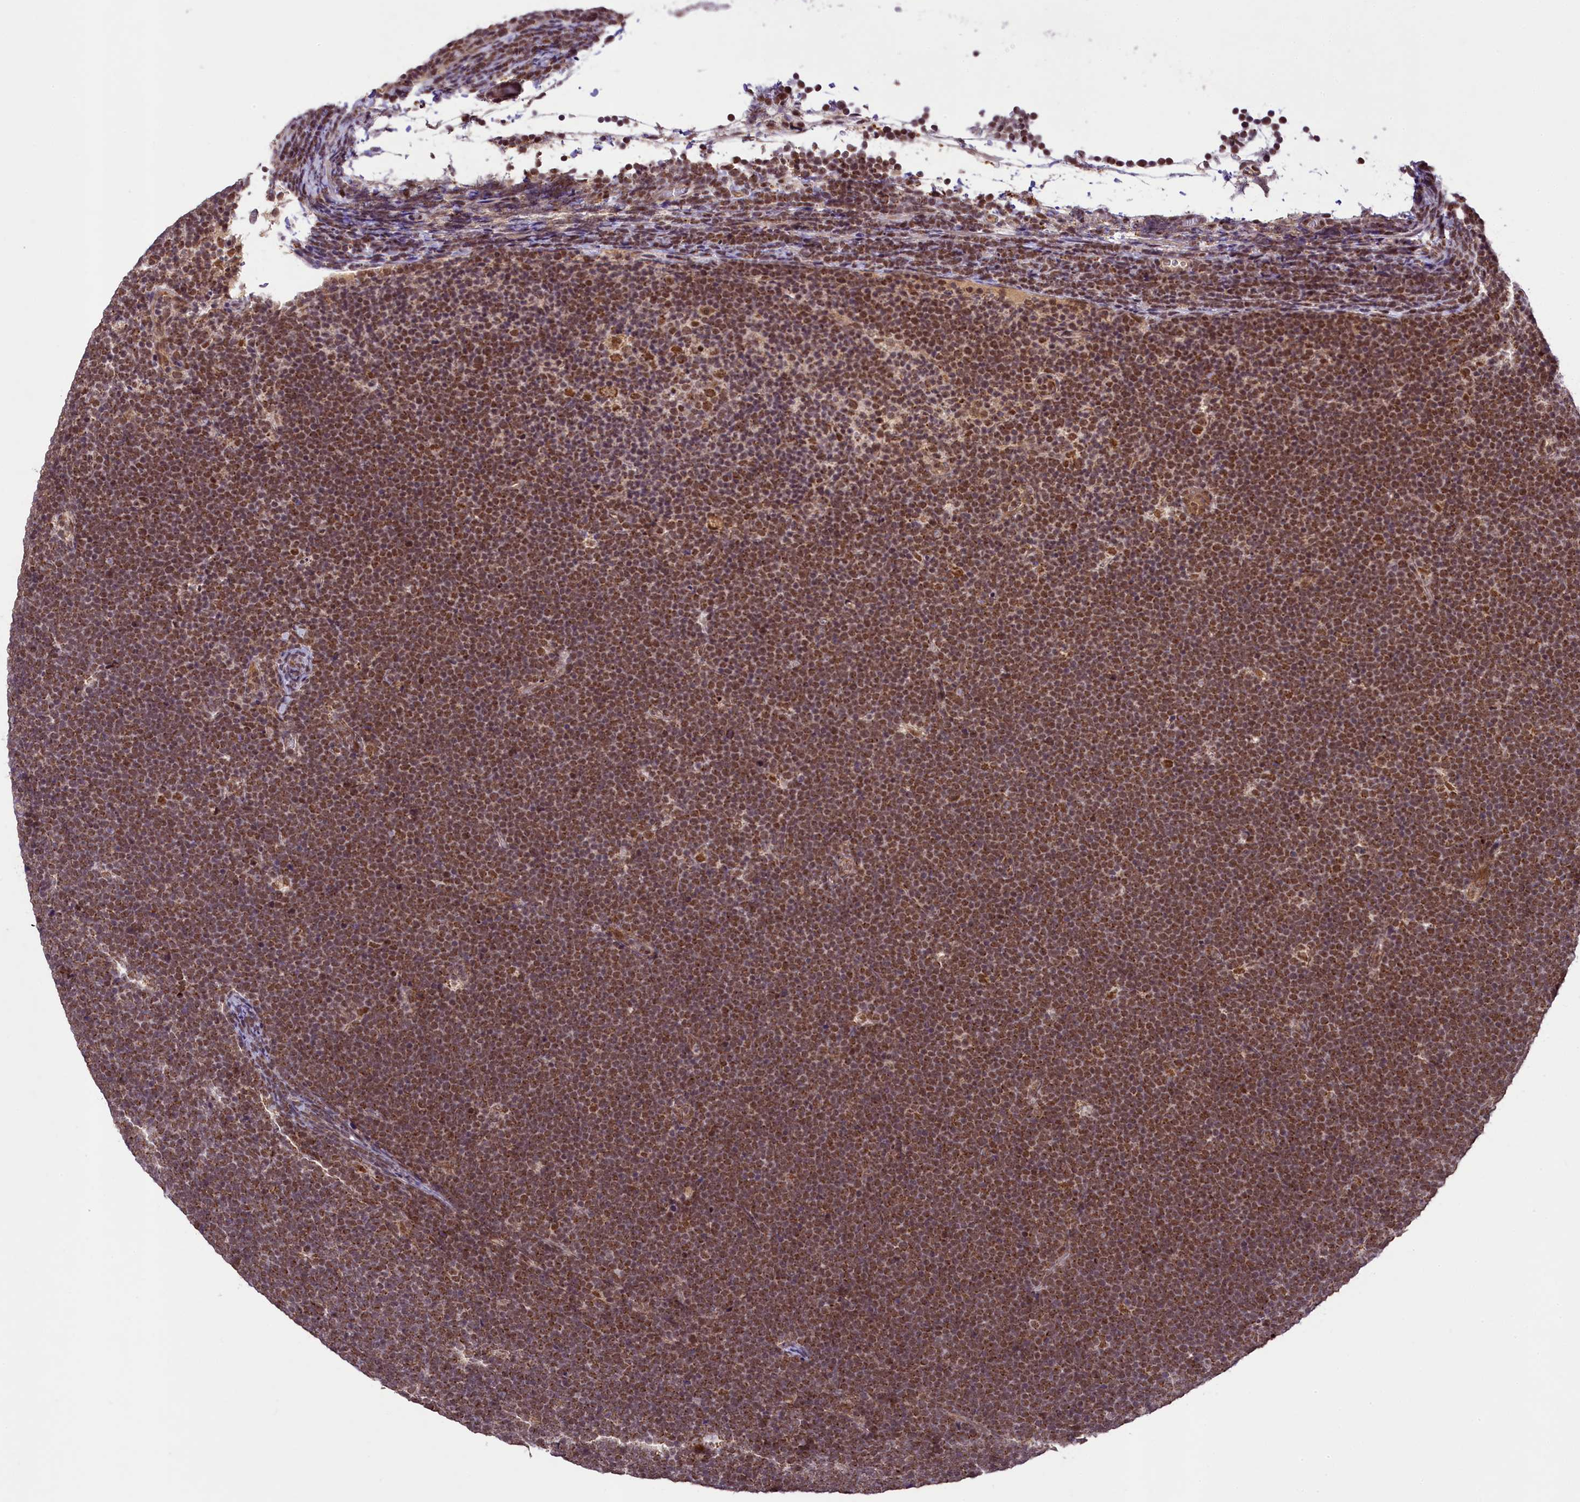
{"staining": {"intensity": "strong", "quantity": ">75%", "location": "cytoplasmic/membranous,nuclear"}, "tissue": "lymphoma", "cell_type": "Tumor cells", "image_type": "cancer", "snomed": [{"axis": "morphology", "description": "Malignant lymphoma, non-Hodgkin's type, High grade"}, {"axis": "topography", "description": "Lymph node"}], "caption": "About >75% of tumor cells in human lymphoma exhibit strong cytoplasmic/membranous and nuclear protein positivity as visualized by brown immunohistochemical staining.", "gene": "PAF1", "patient": {"sex": "male", "age": 13}}